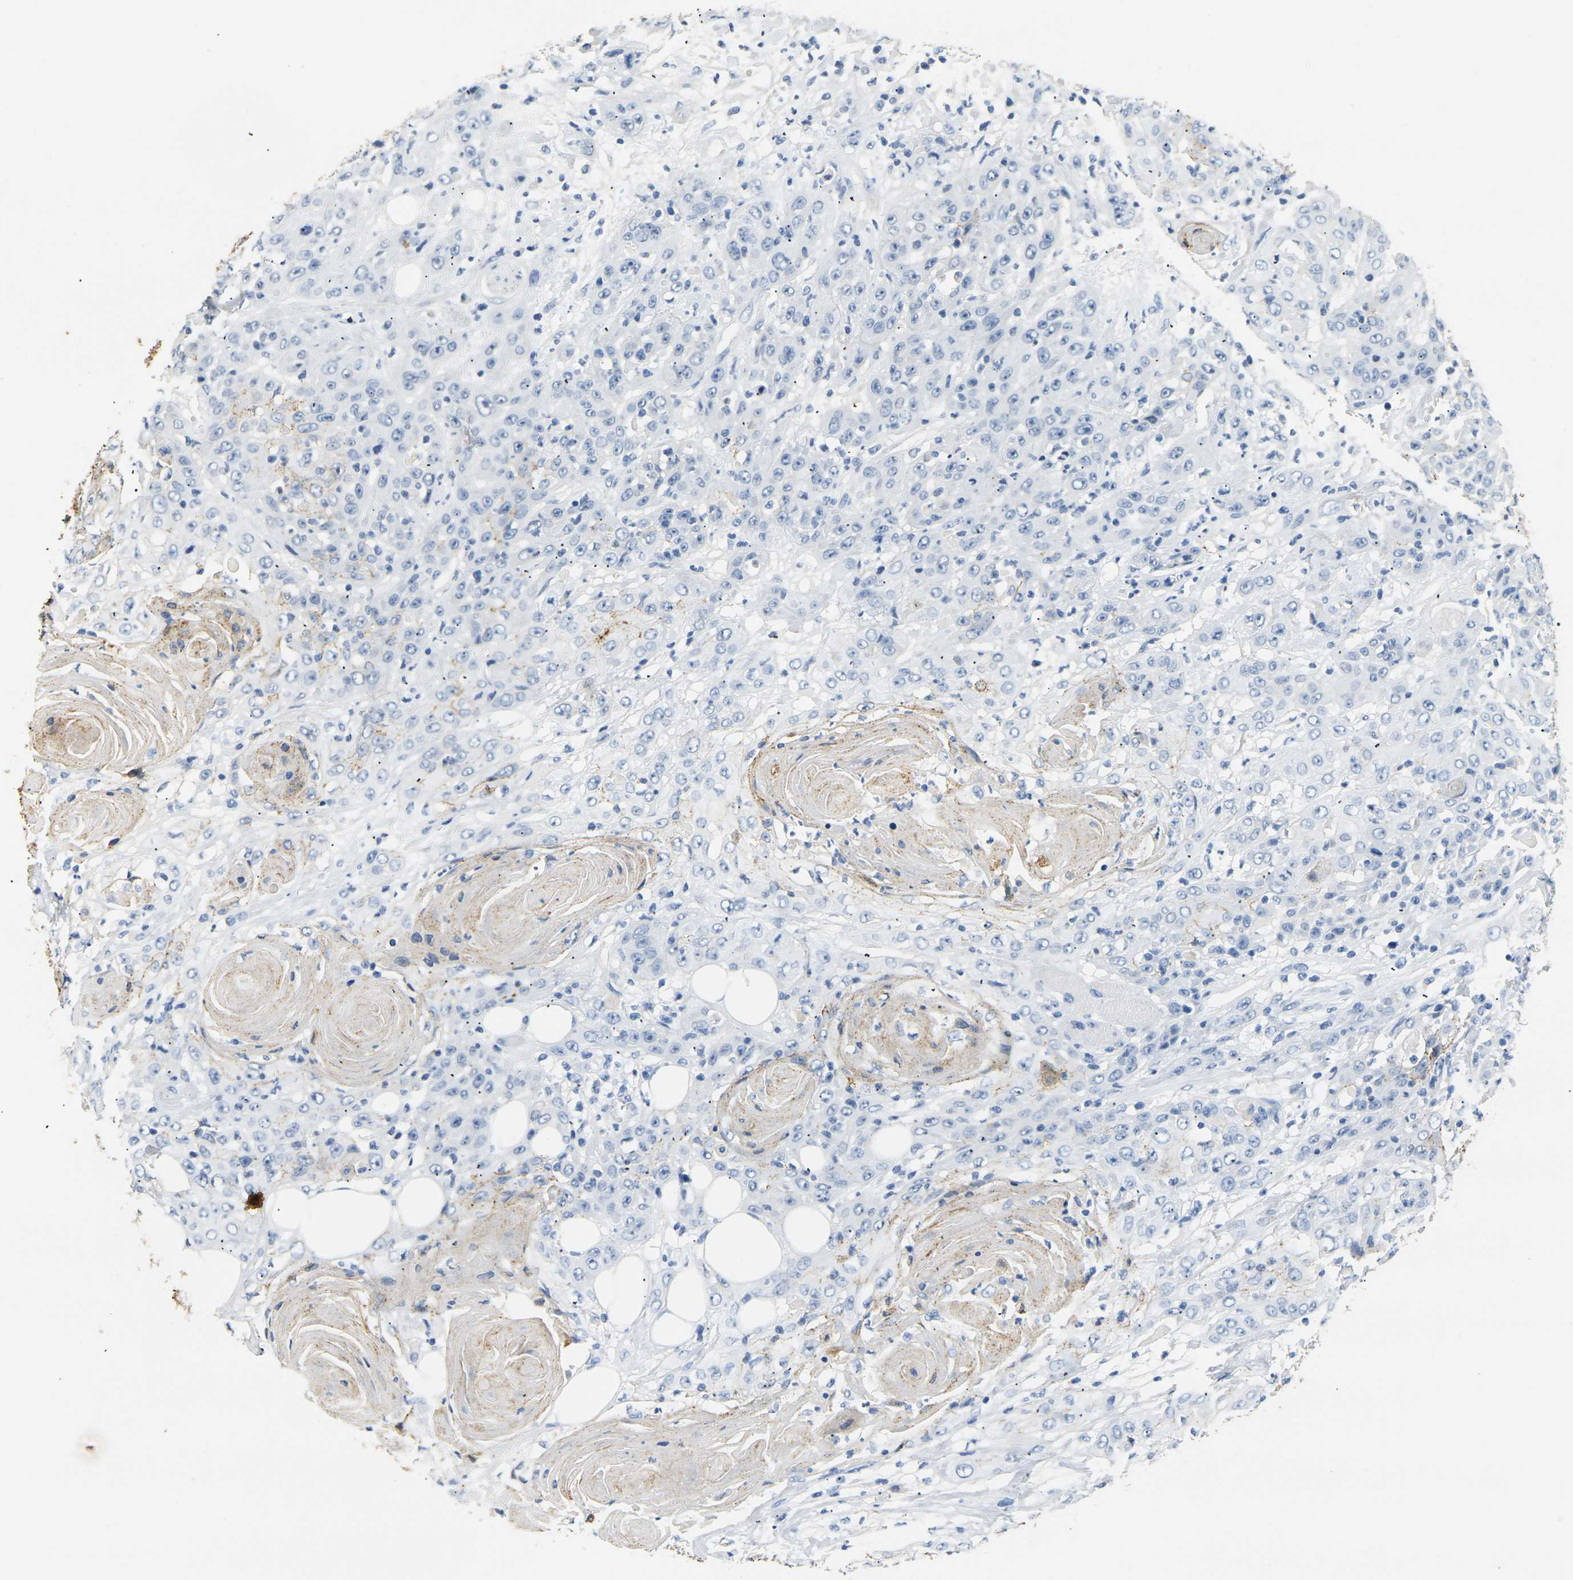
{"staining": {"intensity": "negative", "quantity": "none", "location": "none"}, "tissue": "head and neck cancer", "cell_type": "Tumor cells", "image_type": "cancer", "snomed": [{"axis": "morphology", "description": "Squamous cell carcinoma, NOS"}, {"axis": "topography", "description": "Head-Neck"}], "caption": "A high-resolution image shows IHC staining of head and neck cancer (squamous cell carcinoma), which displays no significant positivity in tumor cells. The staining was performed using DAB to visualize the protein expression in brown, while the nuclei were stained in blue with hematoxylin (Magnification: 20x).", "gene": "CLDN7", "patient": {"sex": "female", "age": 84}}